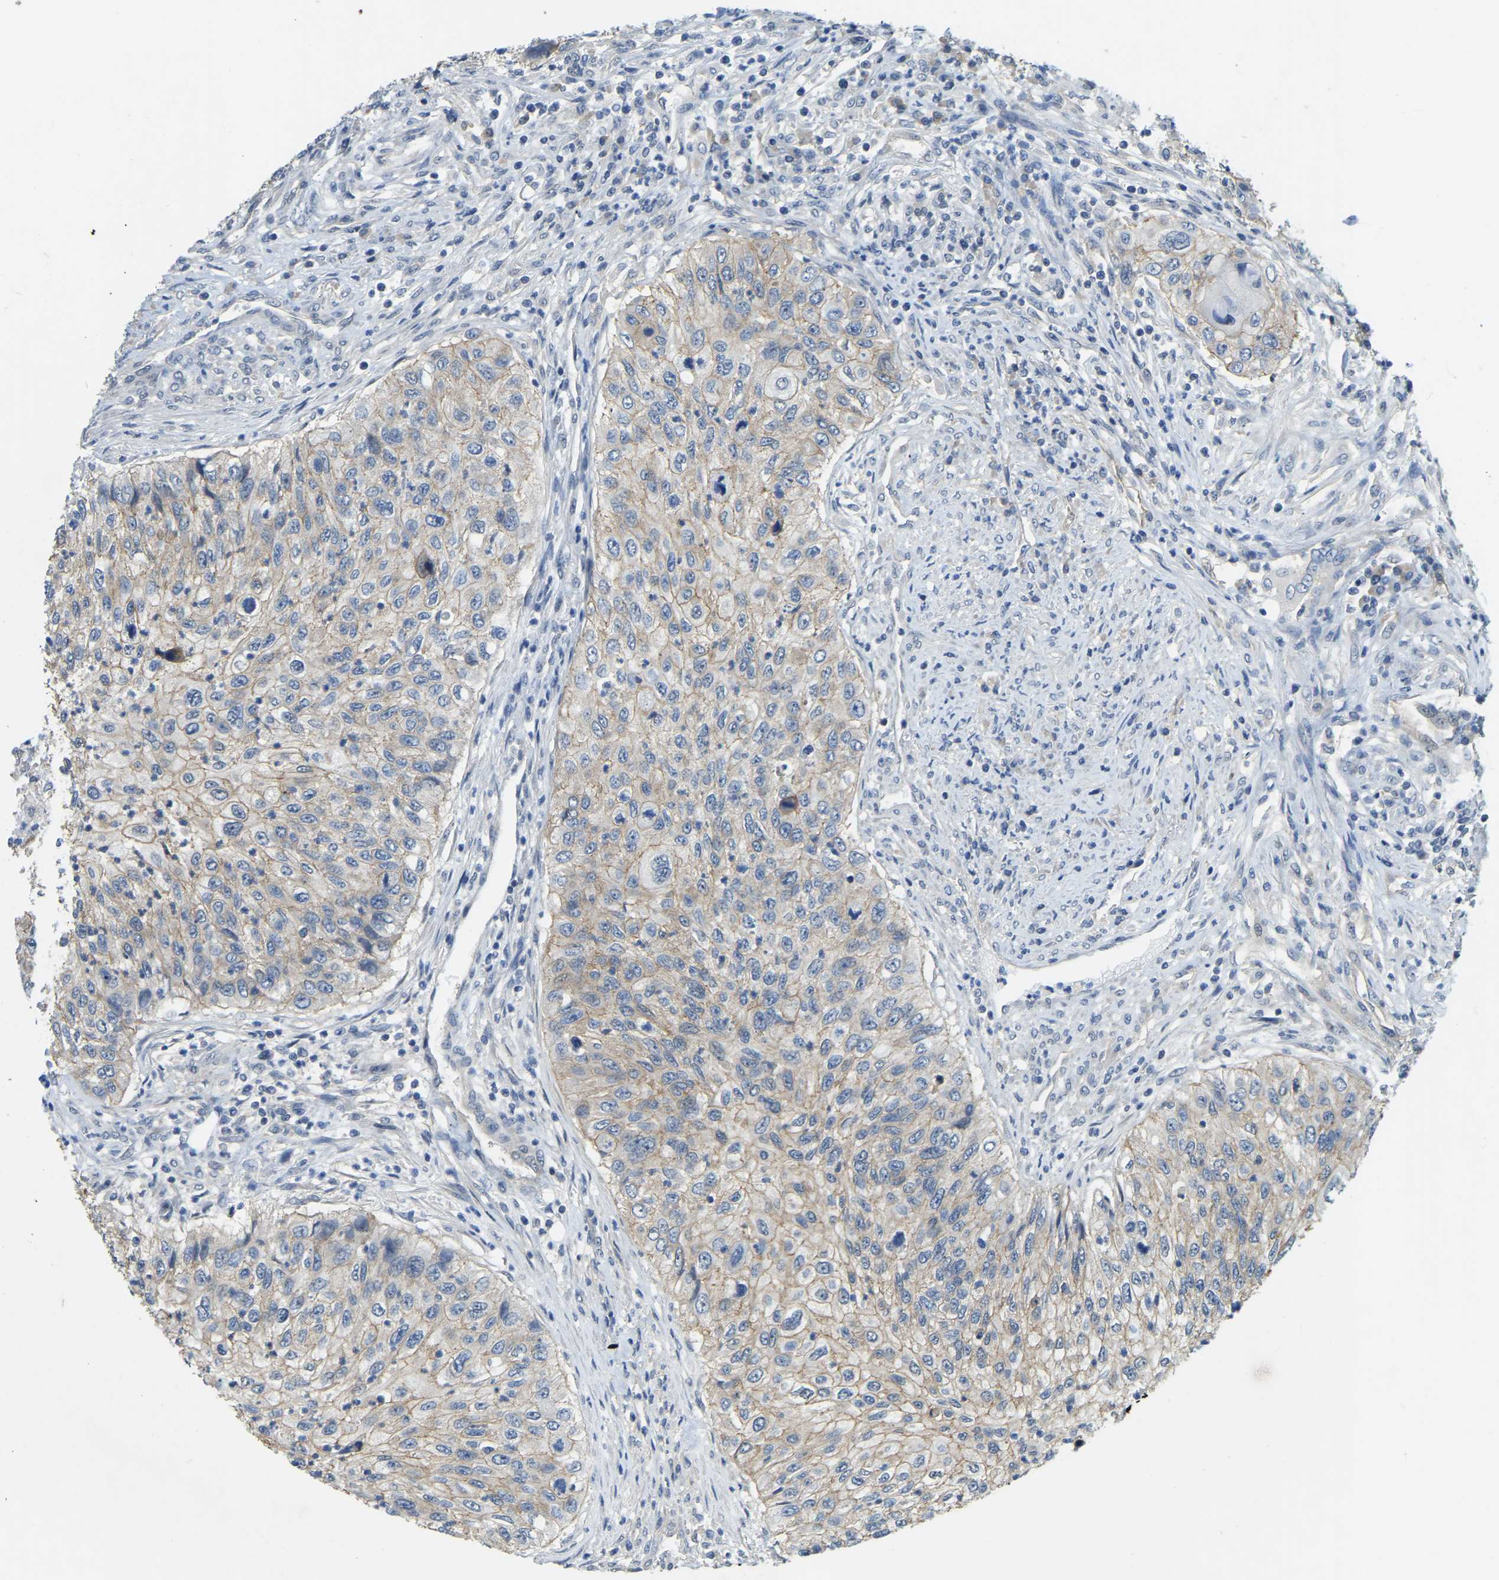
{"staining": {"intensity": "weak", "quantity": "<25%", "location": "cytoplasmic/membranous"}, "tissue": "urothelial cancer", "cell_type": "Tumor cells", "image_type": "cancer", "snomed": [{"axis": "morphology", "description": "Urothelial carcinoma, High grade"}, {"axis": "topography", "description": "Urinary bladder"}], "caption": "A photomicrograph of urothelial cancer stained for a protein displays no brown staining in tumor cells.", "gene": "AHNAK", "patient": {"sex": "female", "age": 60}}